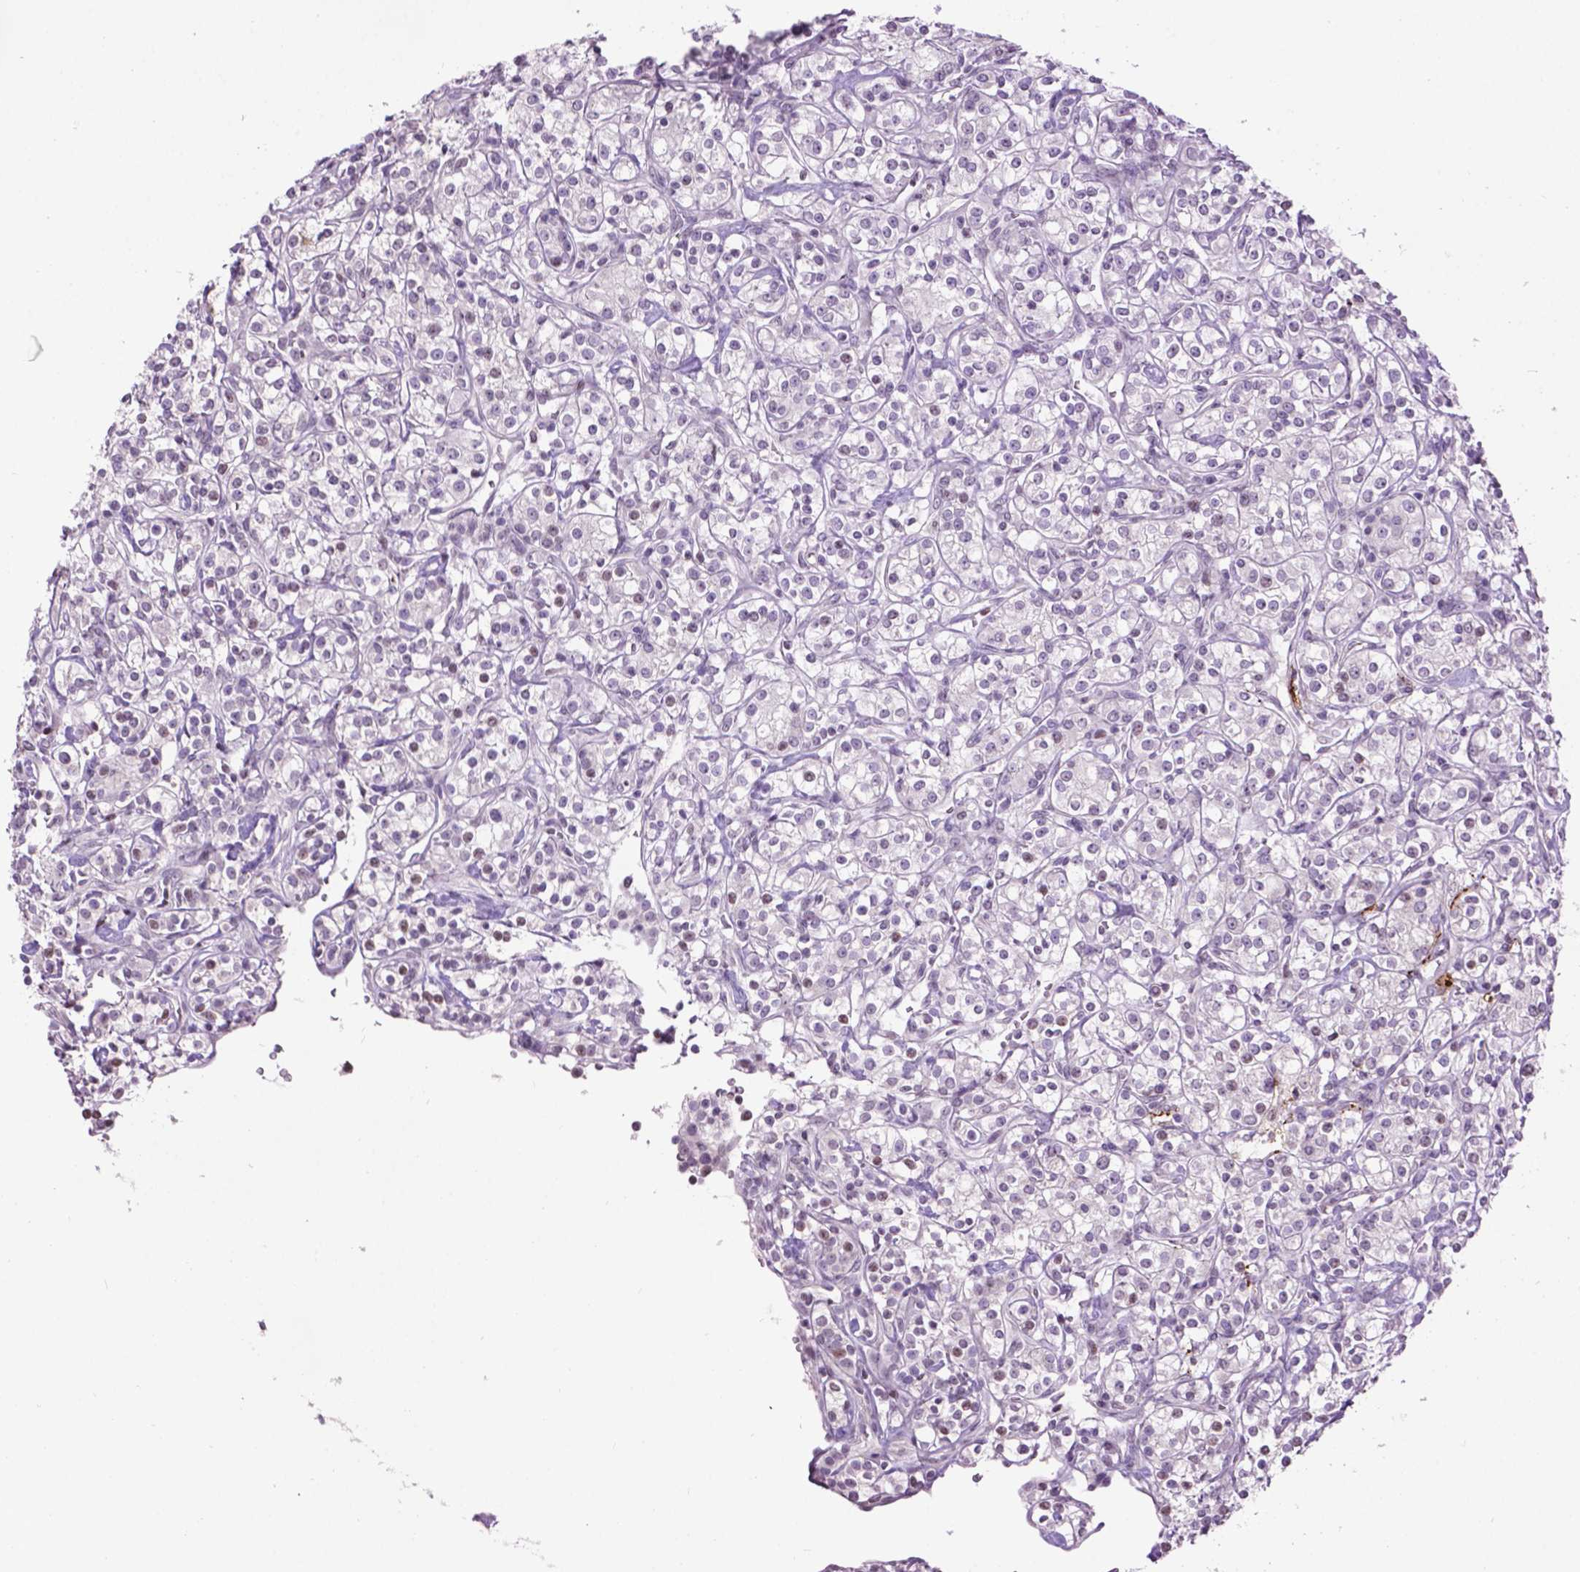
{"staining": {"intensity": "negative", "quantity": "none", "location": "none"}, "tissue": "renal cancer", "cell_type": "Tumor cells", "image_type": "cancer", "snomed": [{"axis": "morphology", "description": "Adenocarcinoma, NOS"}, {"axis": "topography", "description": "Kidney"}], "caption": "Human adenocarcinoma (renal) stained for a protein using IHC demonstrates no staining in tumor cells.", "gene": "TH", "patient": {"sex": "male", "age": 77}}